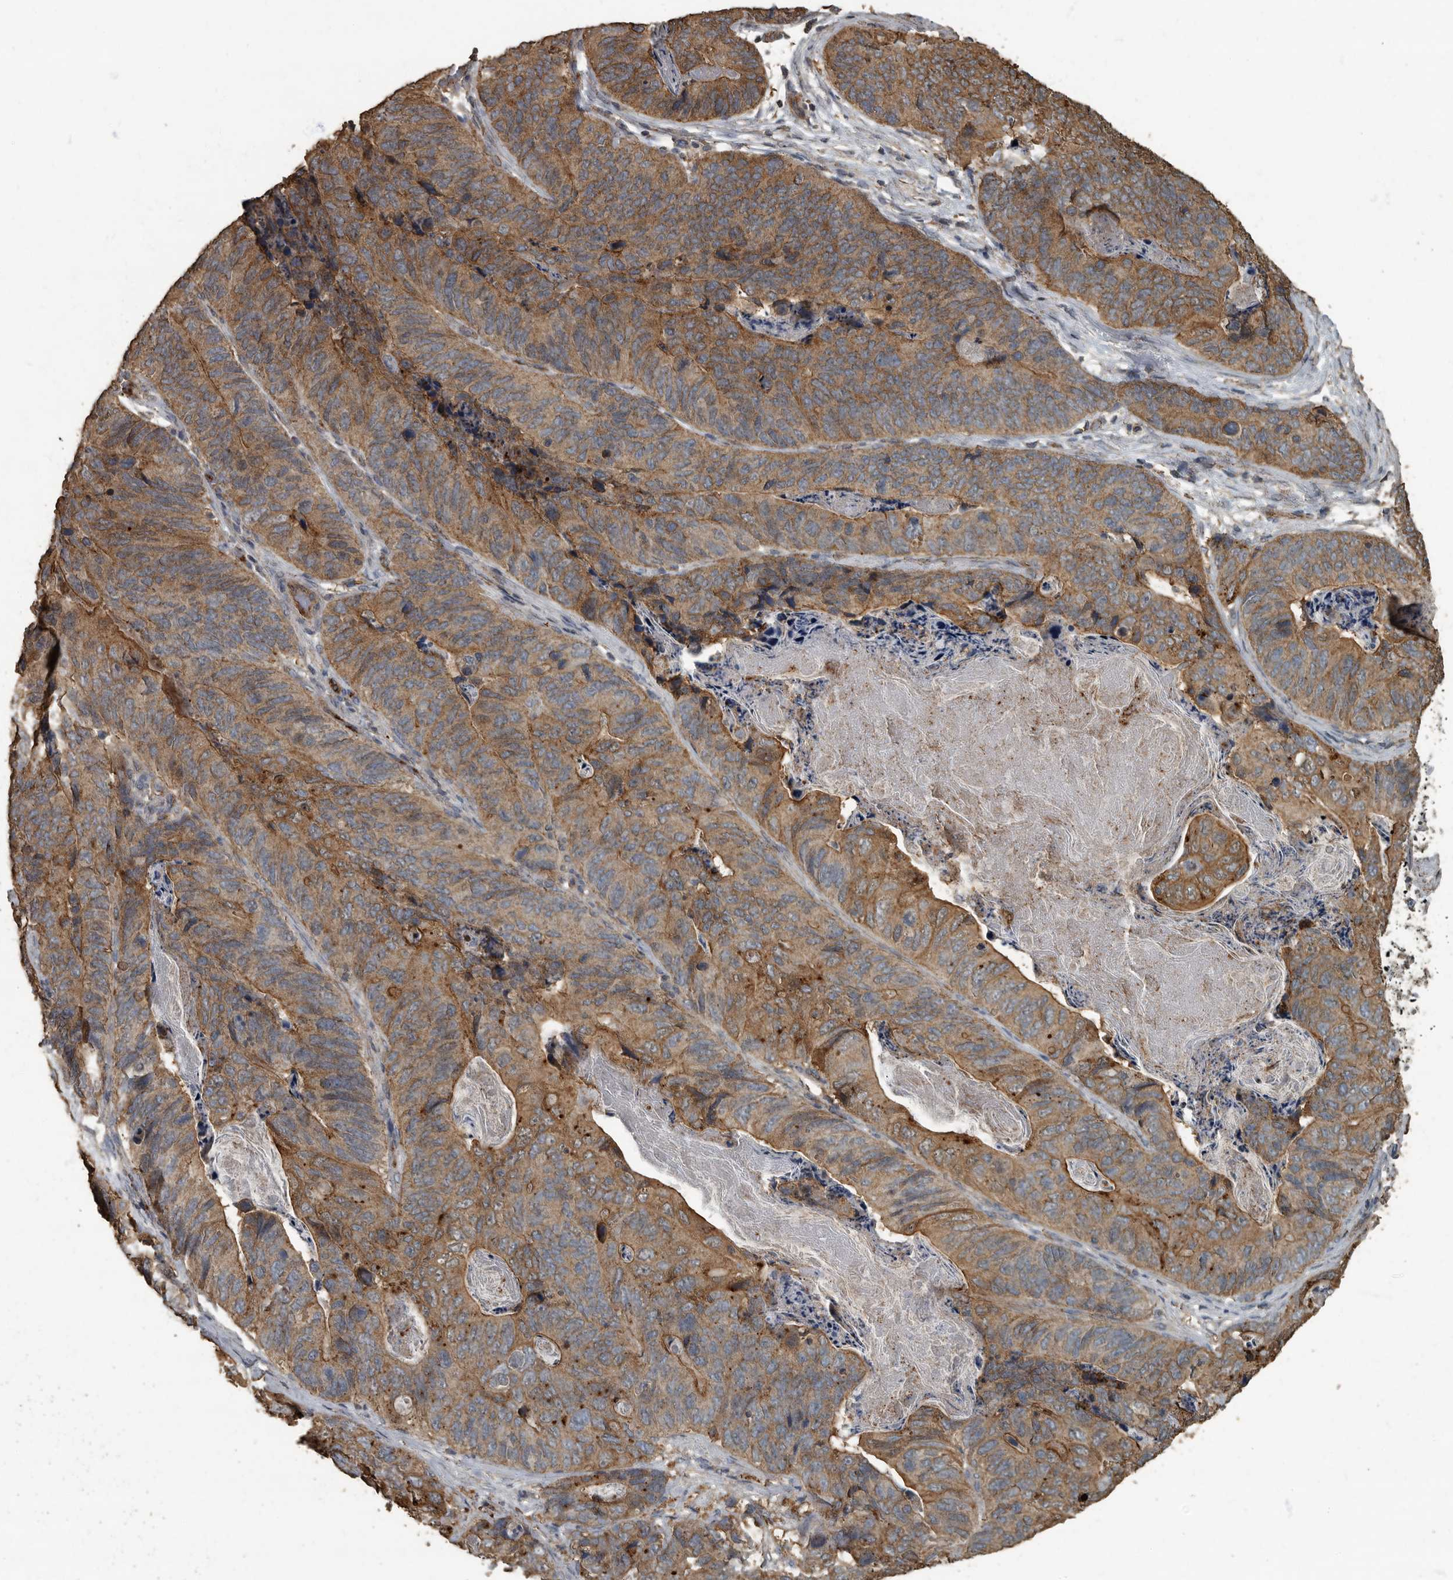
{"staining": {"intensity": "moderate", "quantity": ">75%", "location": "cytoplasmic/membranous"}, "tissue": "stomach cancer", "cell_type": "Tumor cells", "image_type": "cancer", "snomed": [{"axis": "morphology", "description": "Normal tissue, NOS"}, {"axis": "morphology", "description": "Adenocarcinoma, NOS"}, {"axis": "topography", "description": "Stomach"}], "caption": "Immunohistochemistry image of human adenocarcinoma (stomach) stained for a protein (brown), which shows medium levels of moderate cytoplasmic/membranous expression in about >75% of tumor cells.", "gene": "IL15RA", "patient": {"sex": "female", "age": 89}}